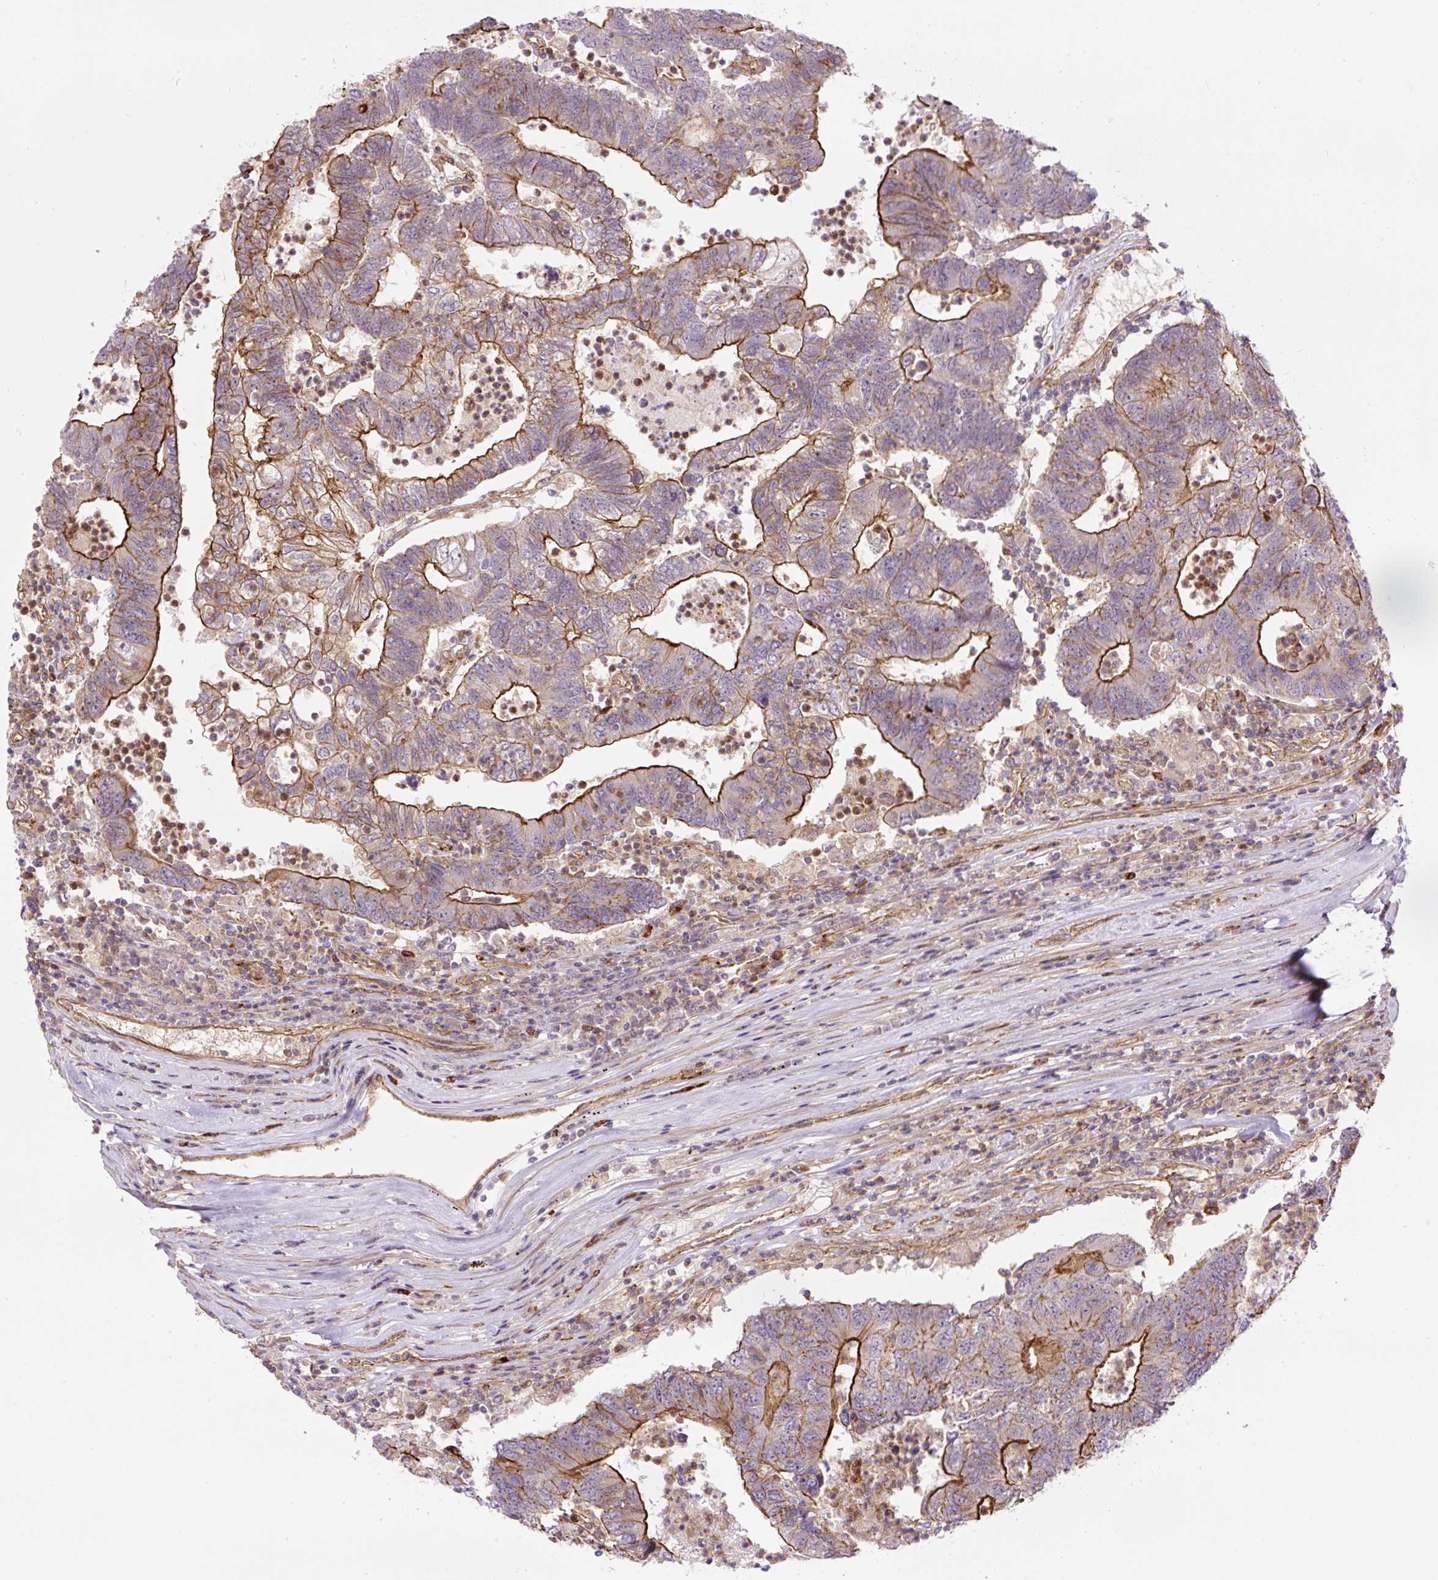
{"staining": {"intensity": "moderate", "quantity": ">75%", "location": "cytoplasmic/membranous"}, "tissue": "colorectal cancer", "cell_type": "Tumor cells", "image_type": "cancer", "snomed": [{"axis": "morphology", "description": "Adenocarcinoma, NOS"}, {"axis": "topography", "description": "Colon"}], "caption": "Adenocarcinoma (colorectal) tissue displays moderate cytoplasmic/membranous expression in approximately >75% of tumor cells, visualized by immunohistochemistry.", "gene": "B3GALT5", "patient": {"sex": "female", "age": 48}}